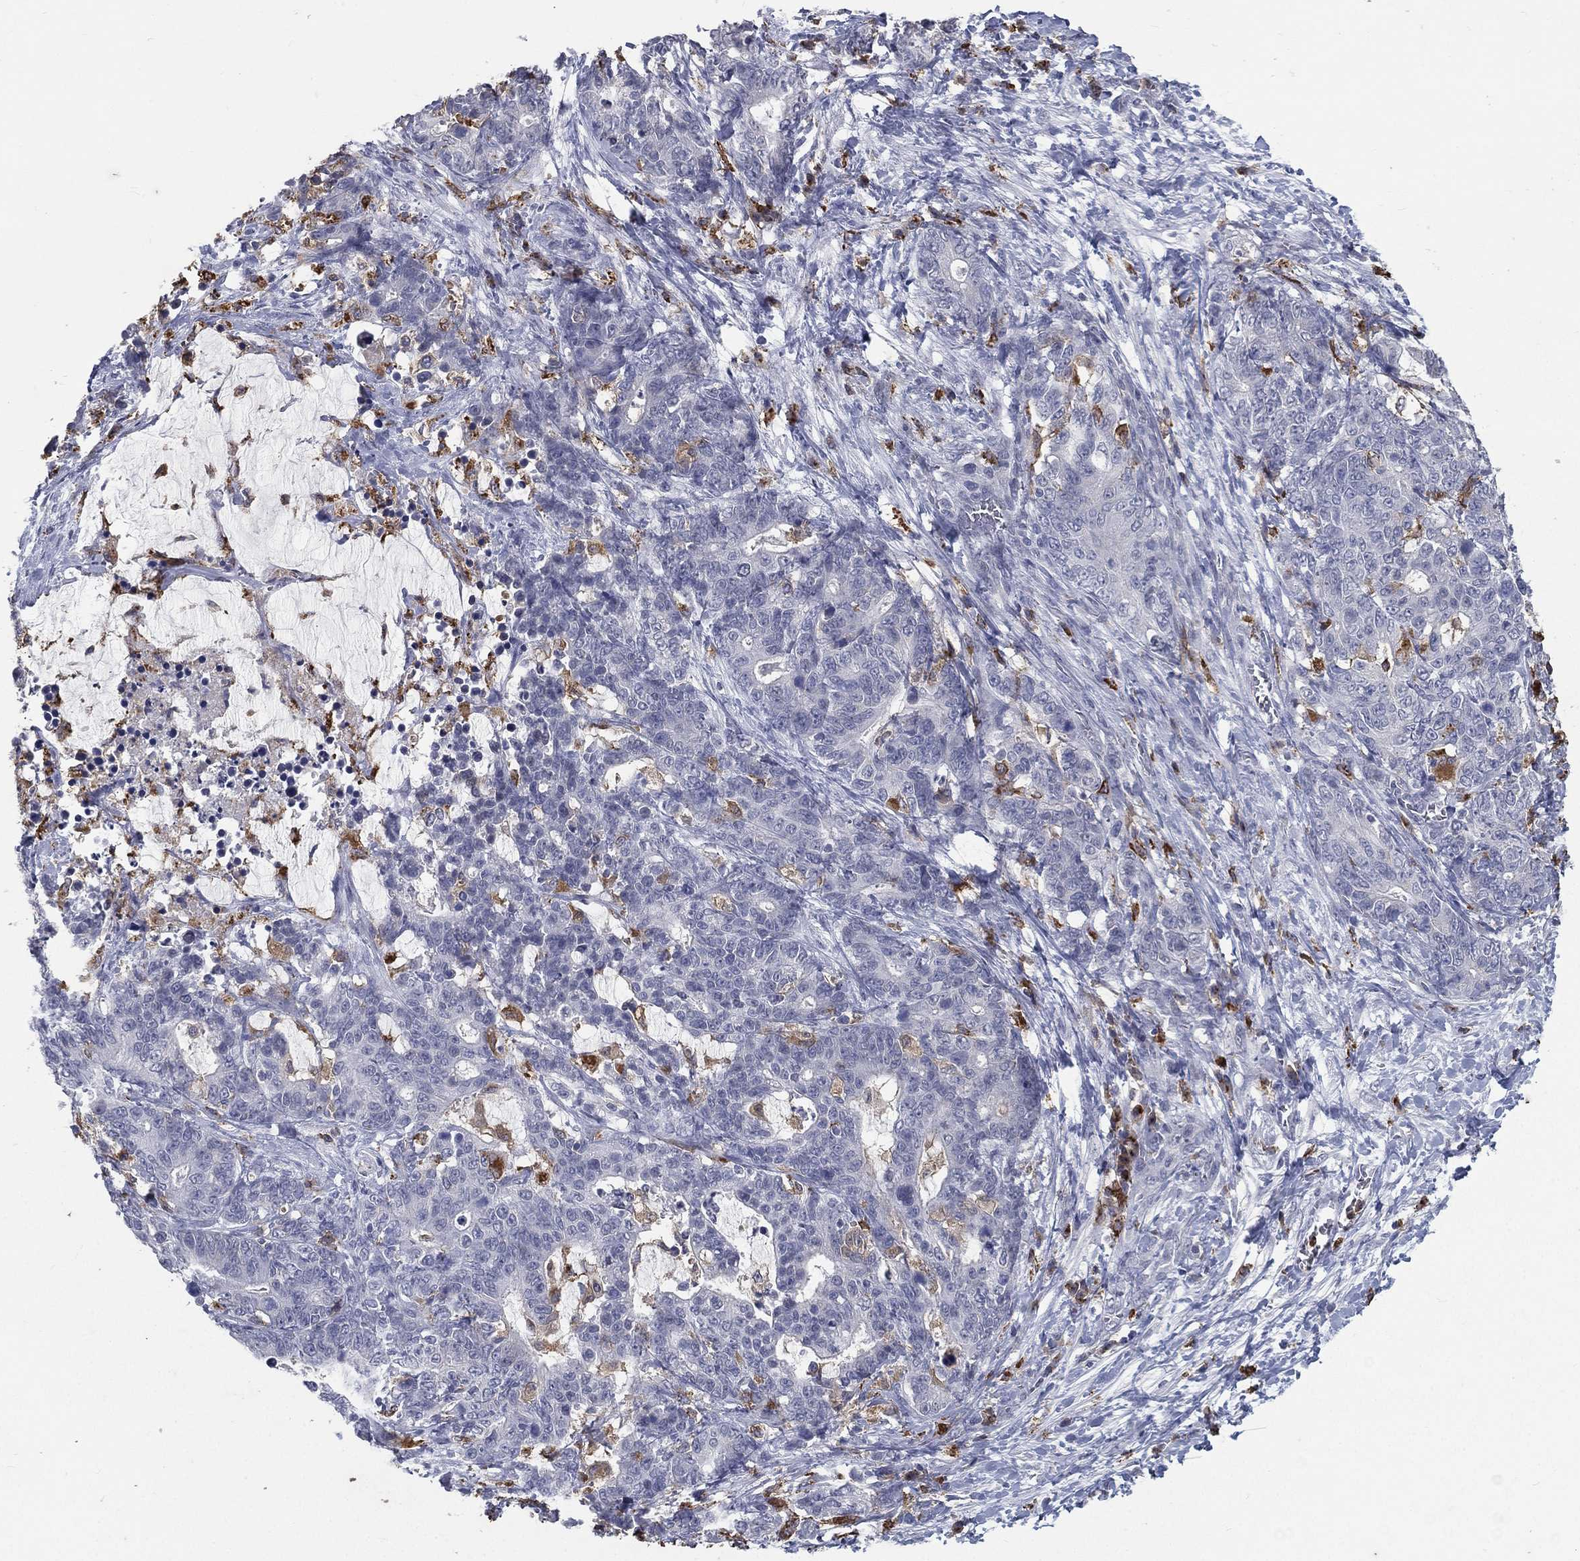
{"staining": {"intensity": "negative", "quantity": "none", "location": "none"}, "tissue": "stomach cancer", "cell_type": "Tumor cells", "image_type": "cancer", "snomed": [{"axis": "morphology", "description": "Normal tissue, NOS"}, {"axis": "morphology", "description": "Adenocarcinoma, NOS"}, {"axis": "topography", "description": "Stomach"}], "caption": "Immunohistochemistry histopathology image of human stomach cancer stained for a protein (brown), which displays no expression in tumor cells. Nuclei are stained in blue.", "gene": "EVI2B", "patient": {"sex": "female", "age": 64}}